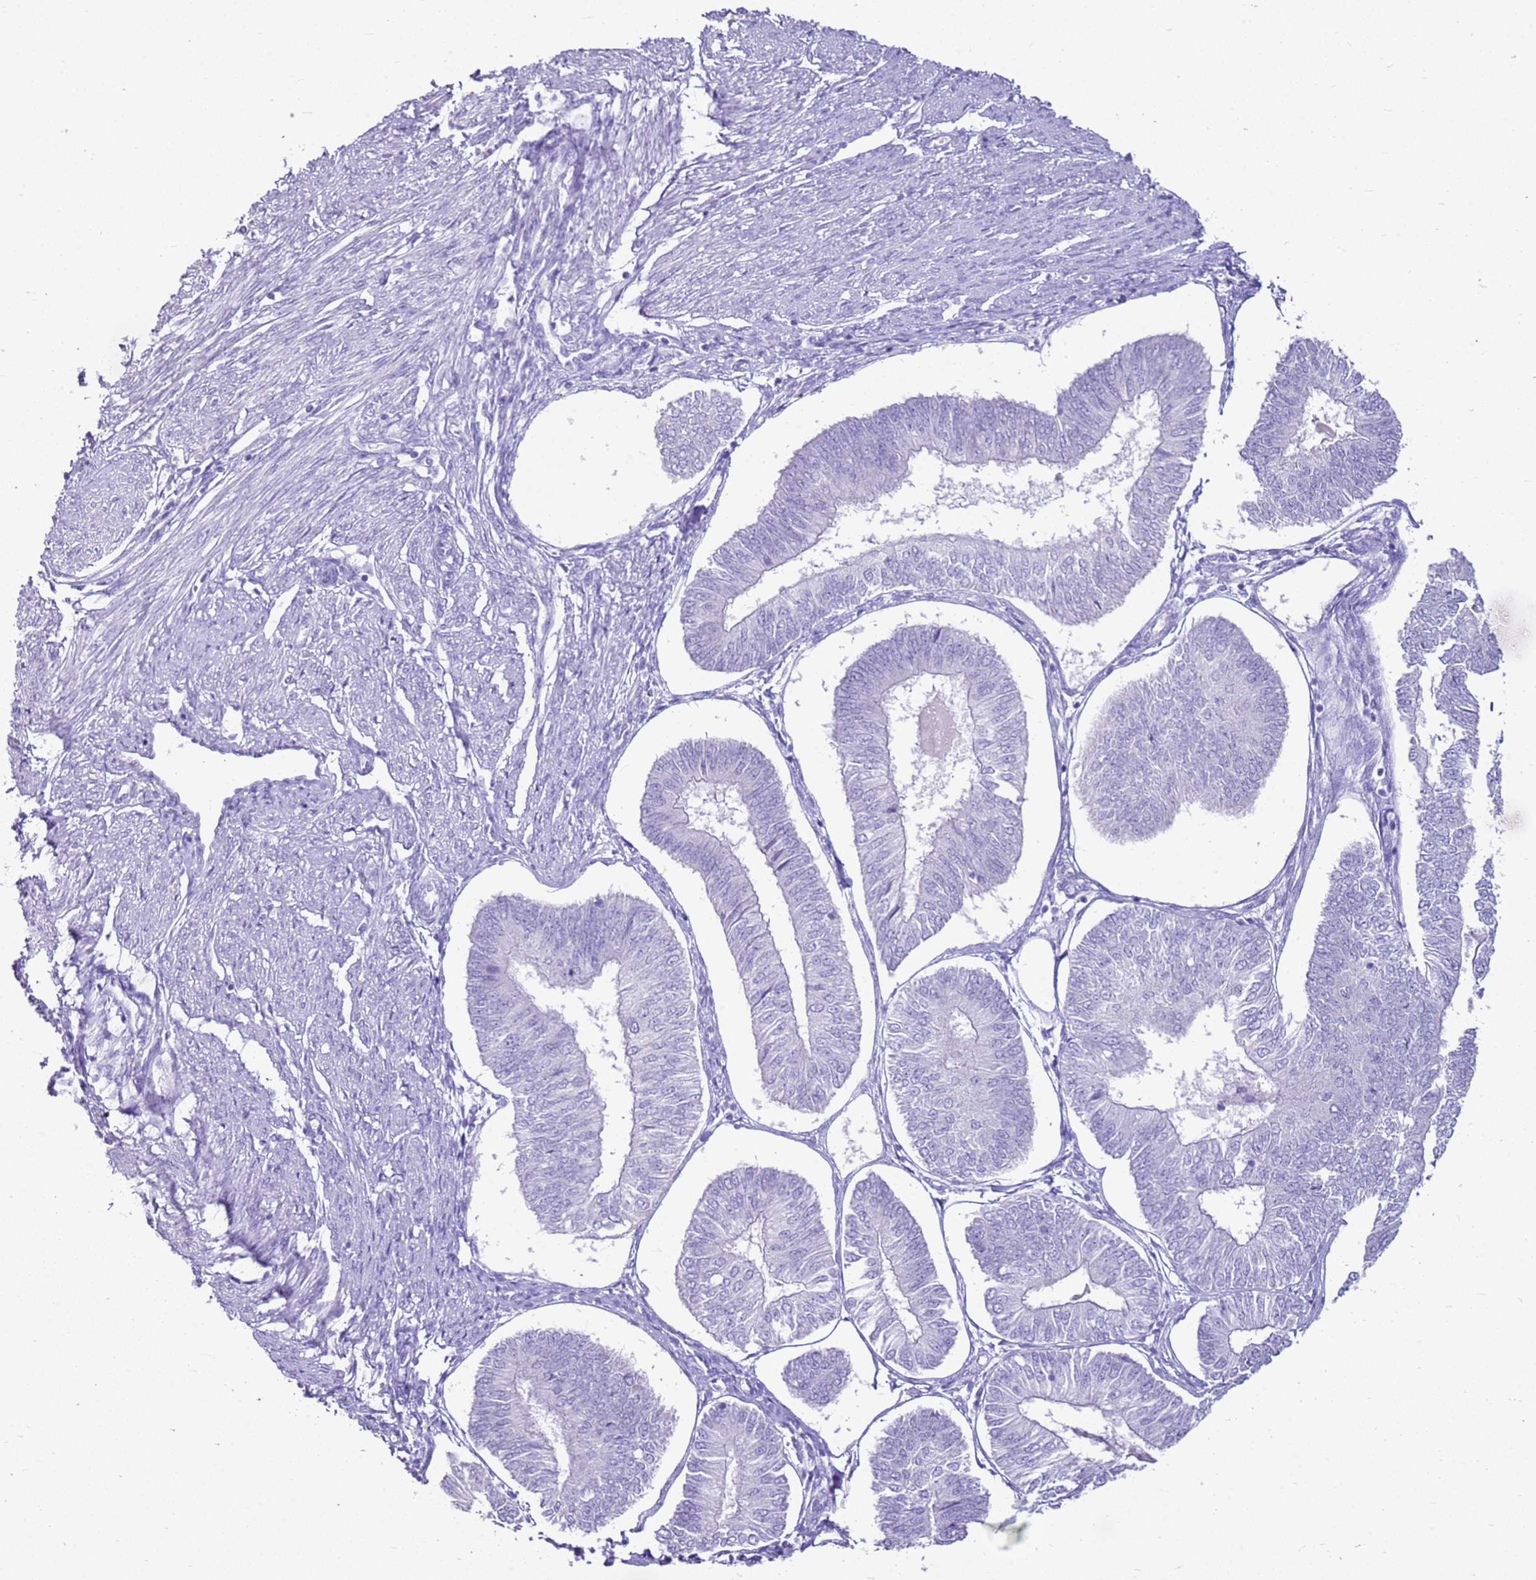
{"staining": {"intensity": "negative", "quantity": "none", "location": "none"}, "tissue": "endometrial cancer", "cell_type": "Tumor cells", "image_type": "cancer", "snomed": [{"axis": "morphology", "description": "Adenocarcinoma, NOS"}, {"axis": "topography", "description": "Endometrium"}], "caption": "The histopathology image displays no staining of tumor cells in adenocarcinoma (endometrial).", "gene": "CA8", "patient": {"sex": "female", "age": 58}}